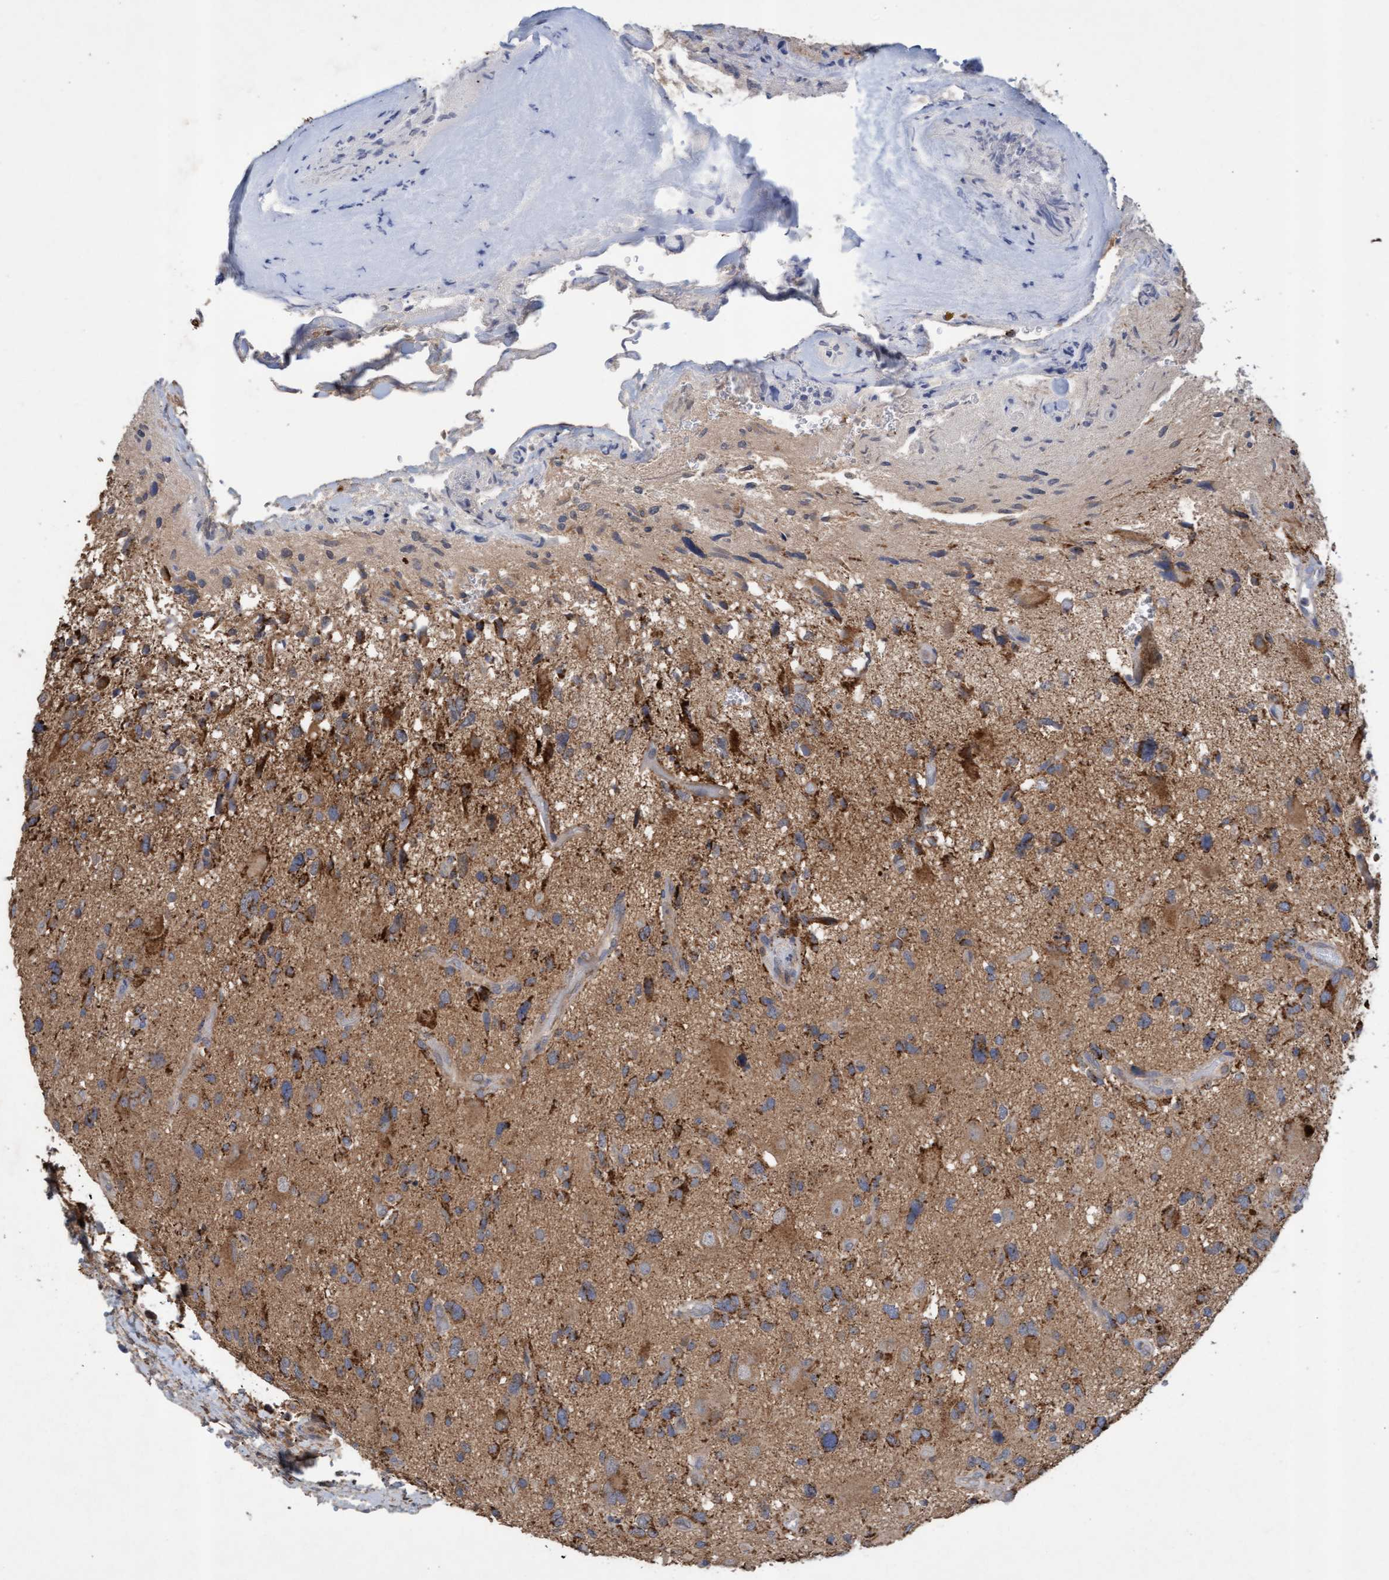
{"staining": {"intensity": "strong", "quantity": "<25%", "location": "cytoplasmic/membranous"}, "tissue": "glioma", "cell_type": "Tumor cells", "image_type": "cancer", "snomed": [{"axis": "morphology", "description": "Glioma, malignant, High grade"}, {"axis": "topography", "description": "Brain"}], "caption": "Brown immunohistochemical staining in human malignant glioma (high-grade) displays strong cytoplasmic/membranous expression in approximately <25% of tumor cells.", "gene": "ATPAF2", "patient": {"sex": "male", "age": 33}}